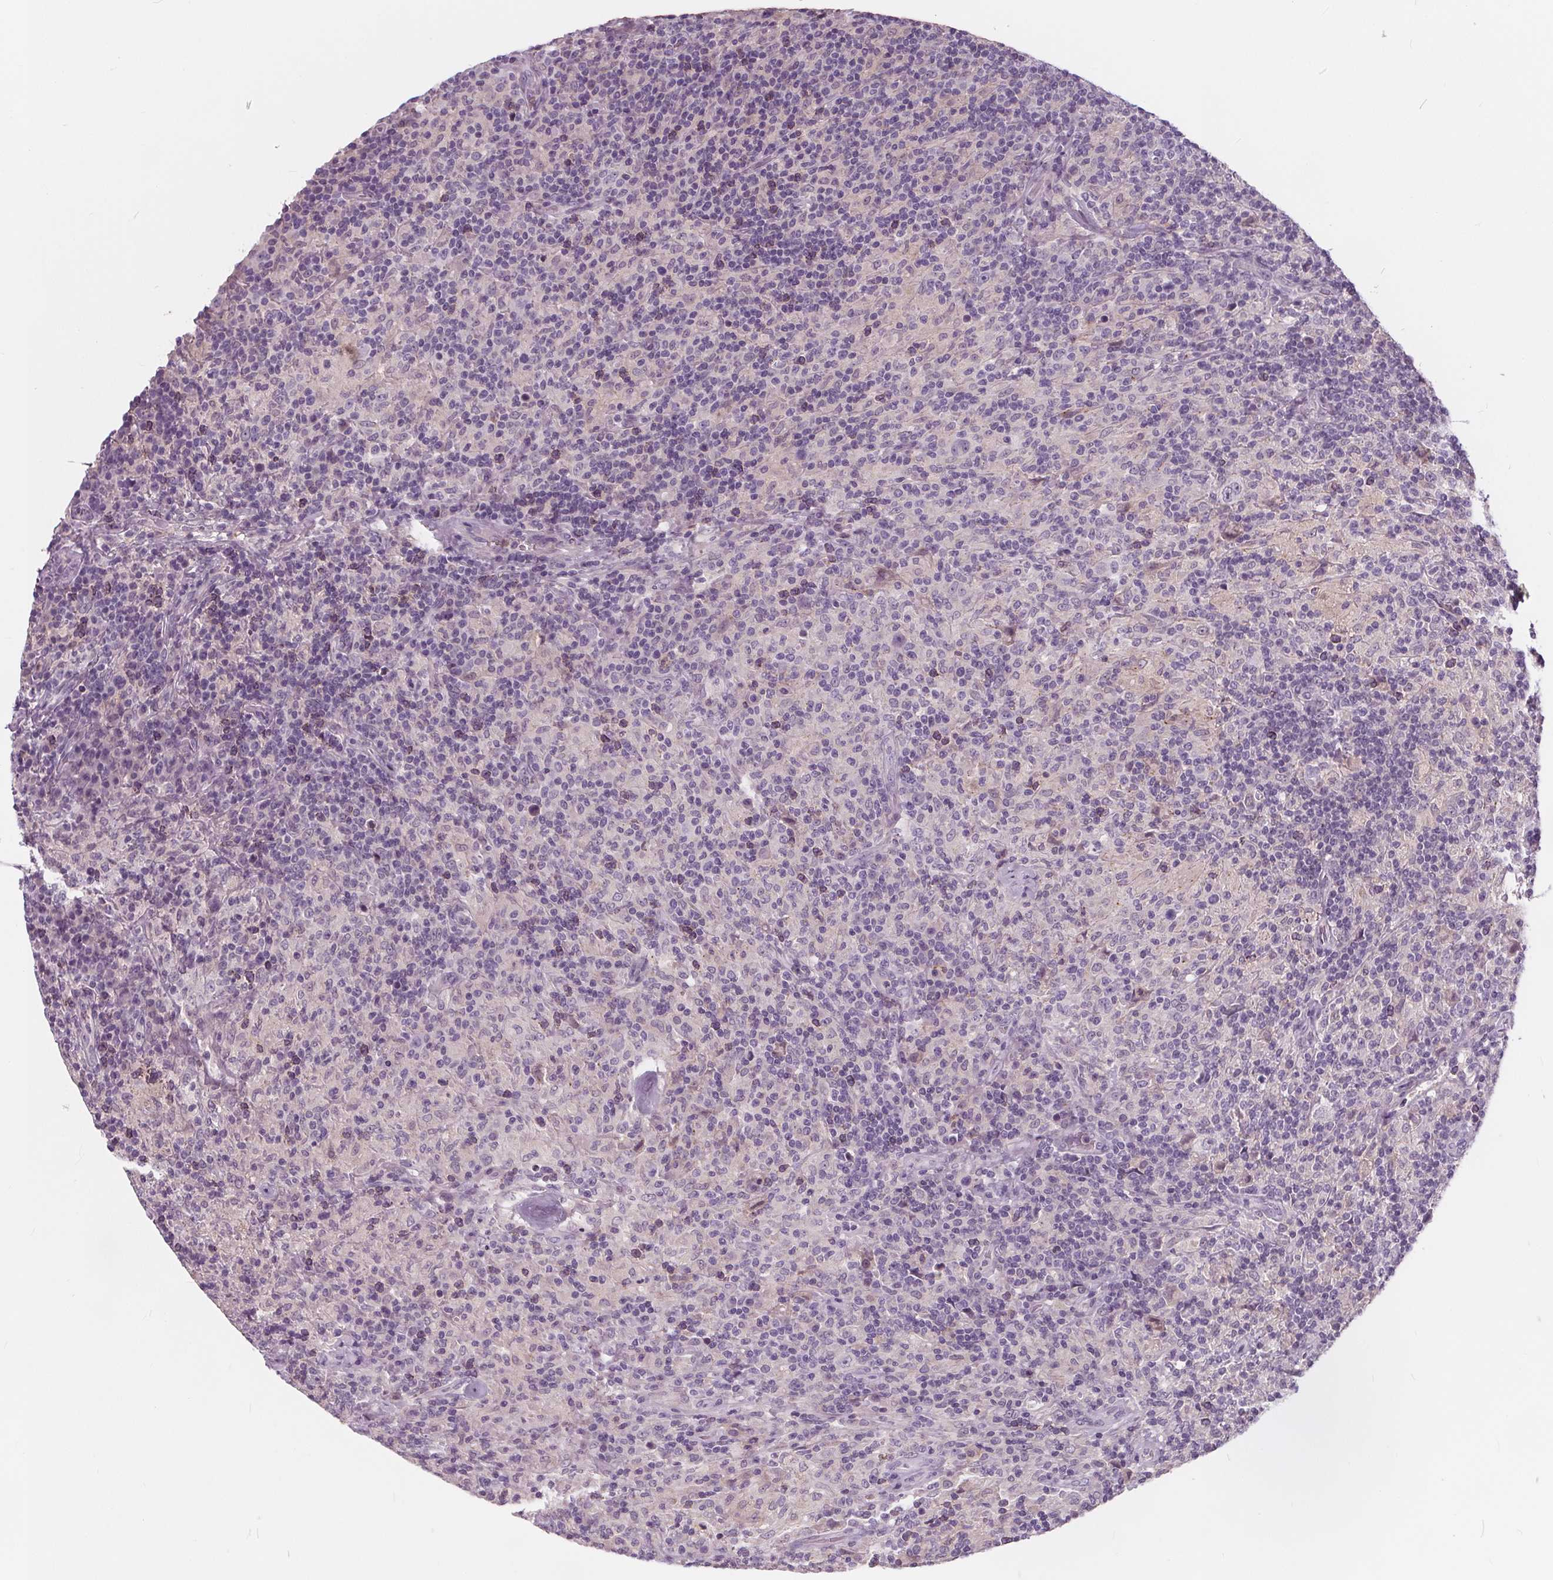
{"staining": {"intensity": "negative", "quantity": "none", "location": "none"}, "tissue": "lymphoma", "cell_type": "Tumor cells", "image_type": "cancer", "snomed": [{"axis": "morphology", "description": "Hodgkin's disease, NOS"}, {"axis": "topography", "description": "Lymph node"}], "caption": "This is an immunohistochemistry (IHC) photomicrograph of human Hodgkin's disease. There is no staining in tumor cells.", "gene": "HAAO", "patient": {"sex": "male", "age": 70}}